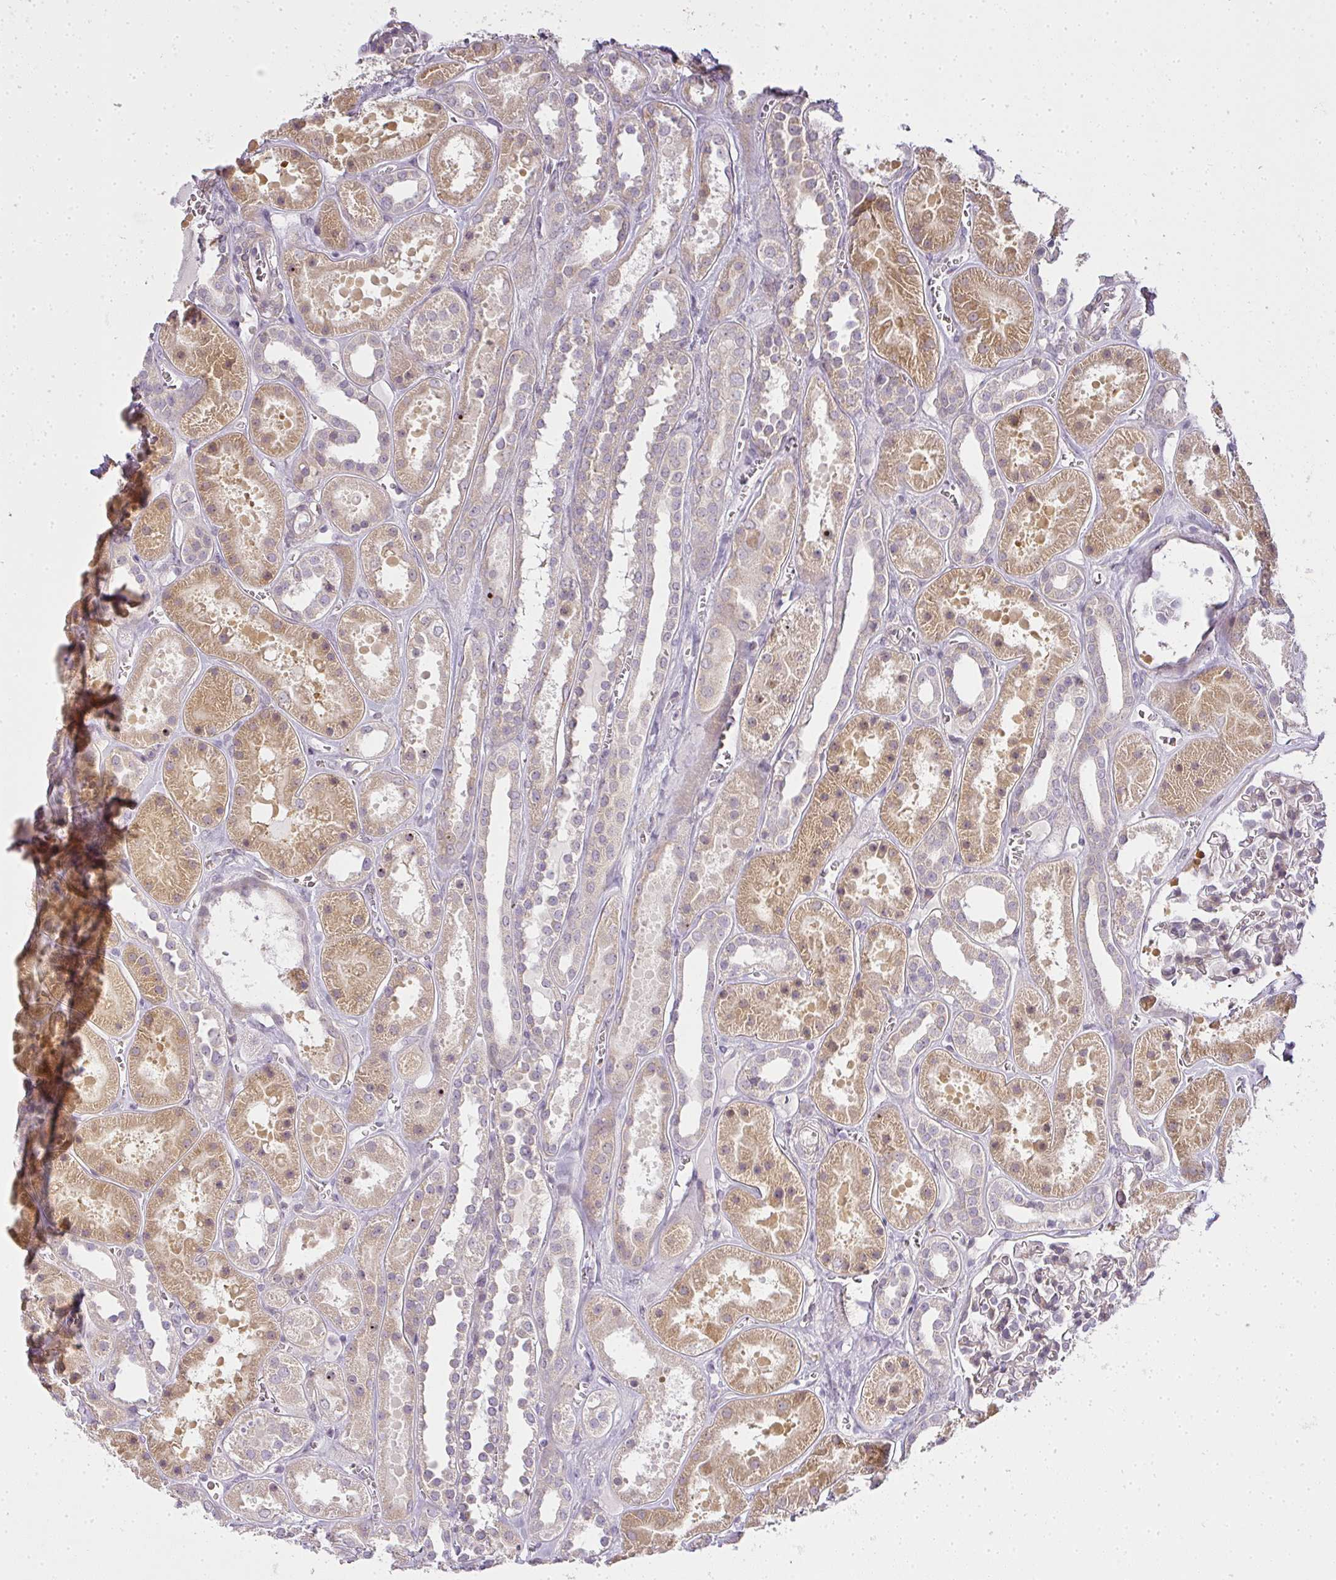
{"staining": {"intensity": "weak", "quantity": "<25%", "location": "cytoplasmic/membranous"}, "tissue": "kidney", "cell_type": "Cells in glomeruli", "image_type": "normal", "snomed": [{"axis": "morphology", "description": "Normal tissue, NOS"}, {"axis": "topography", "description": "Kidney"}], "caption": "Cells in glomeruli are negative for protein expression in normal human kidney. (DAB (3,3'-diaminobenzidine) immunohistochemistry (IHC), high magnification).", "gene": "MED19", "patient": {"sex": "female", "age": 41}}